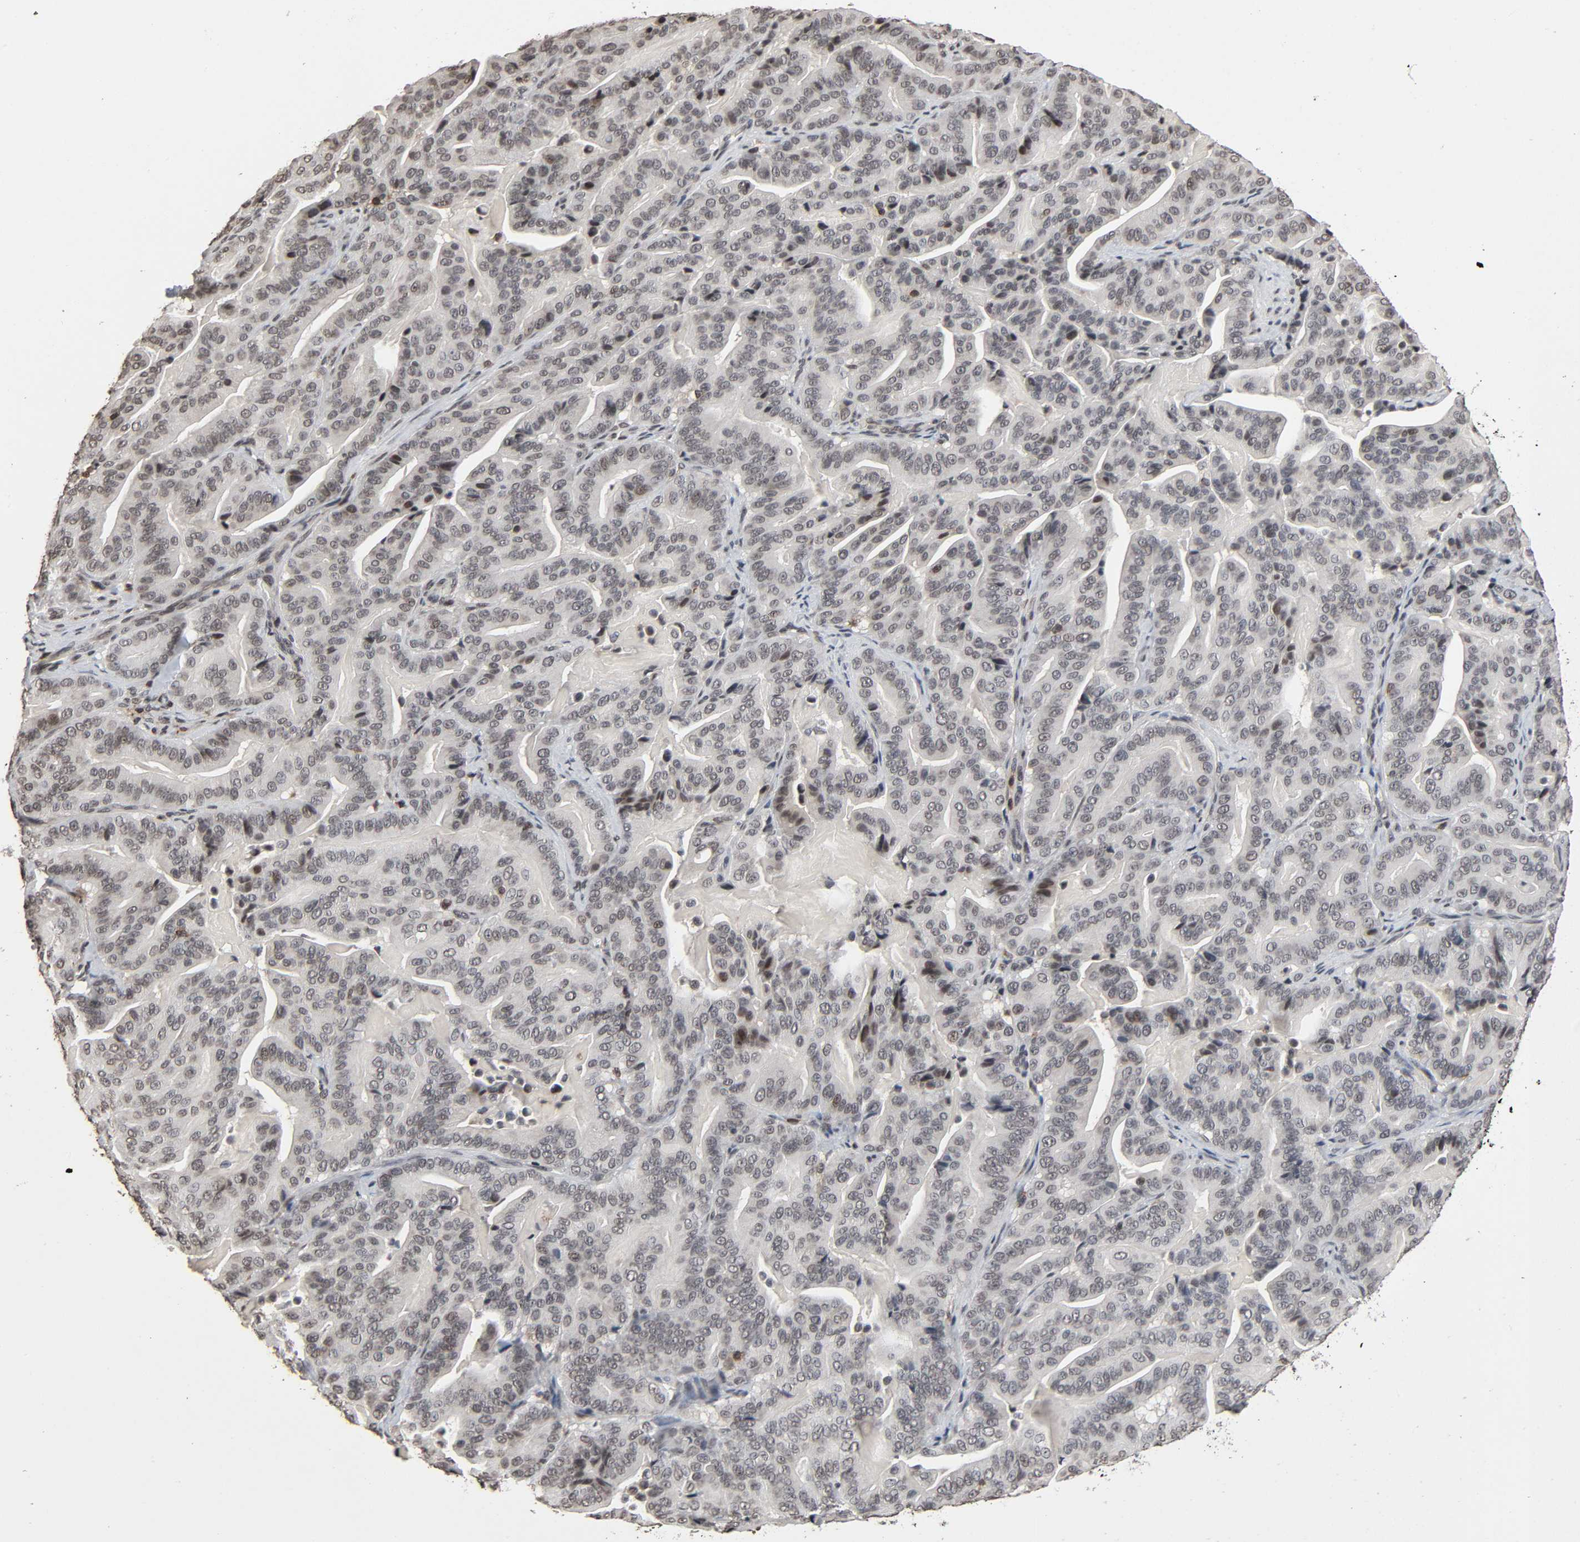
{"staining": {"intensity": "negative", "quantity": "none", "location": "none"}, "tissue": "pancreatic cancer", "cell_type": "Tumor cells", "image_type": "cancer", "snomed": [{"axis": "morphology", "description": "Adenocarcinoma, NOS"}, {"axis": "topography", "description": "Pancreas"}], "caption": "Human pancreatic cancer stained for a protein using immunohistochemistry (IHC) exhibits no expression in tumor cells.", "gene": "STK4", "patient": {"sex": "male", "age": 63}}